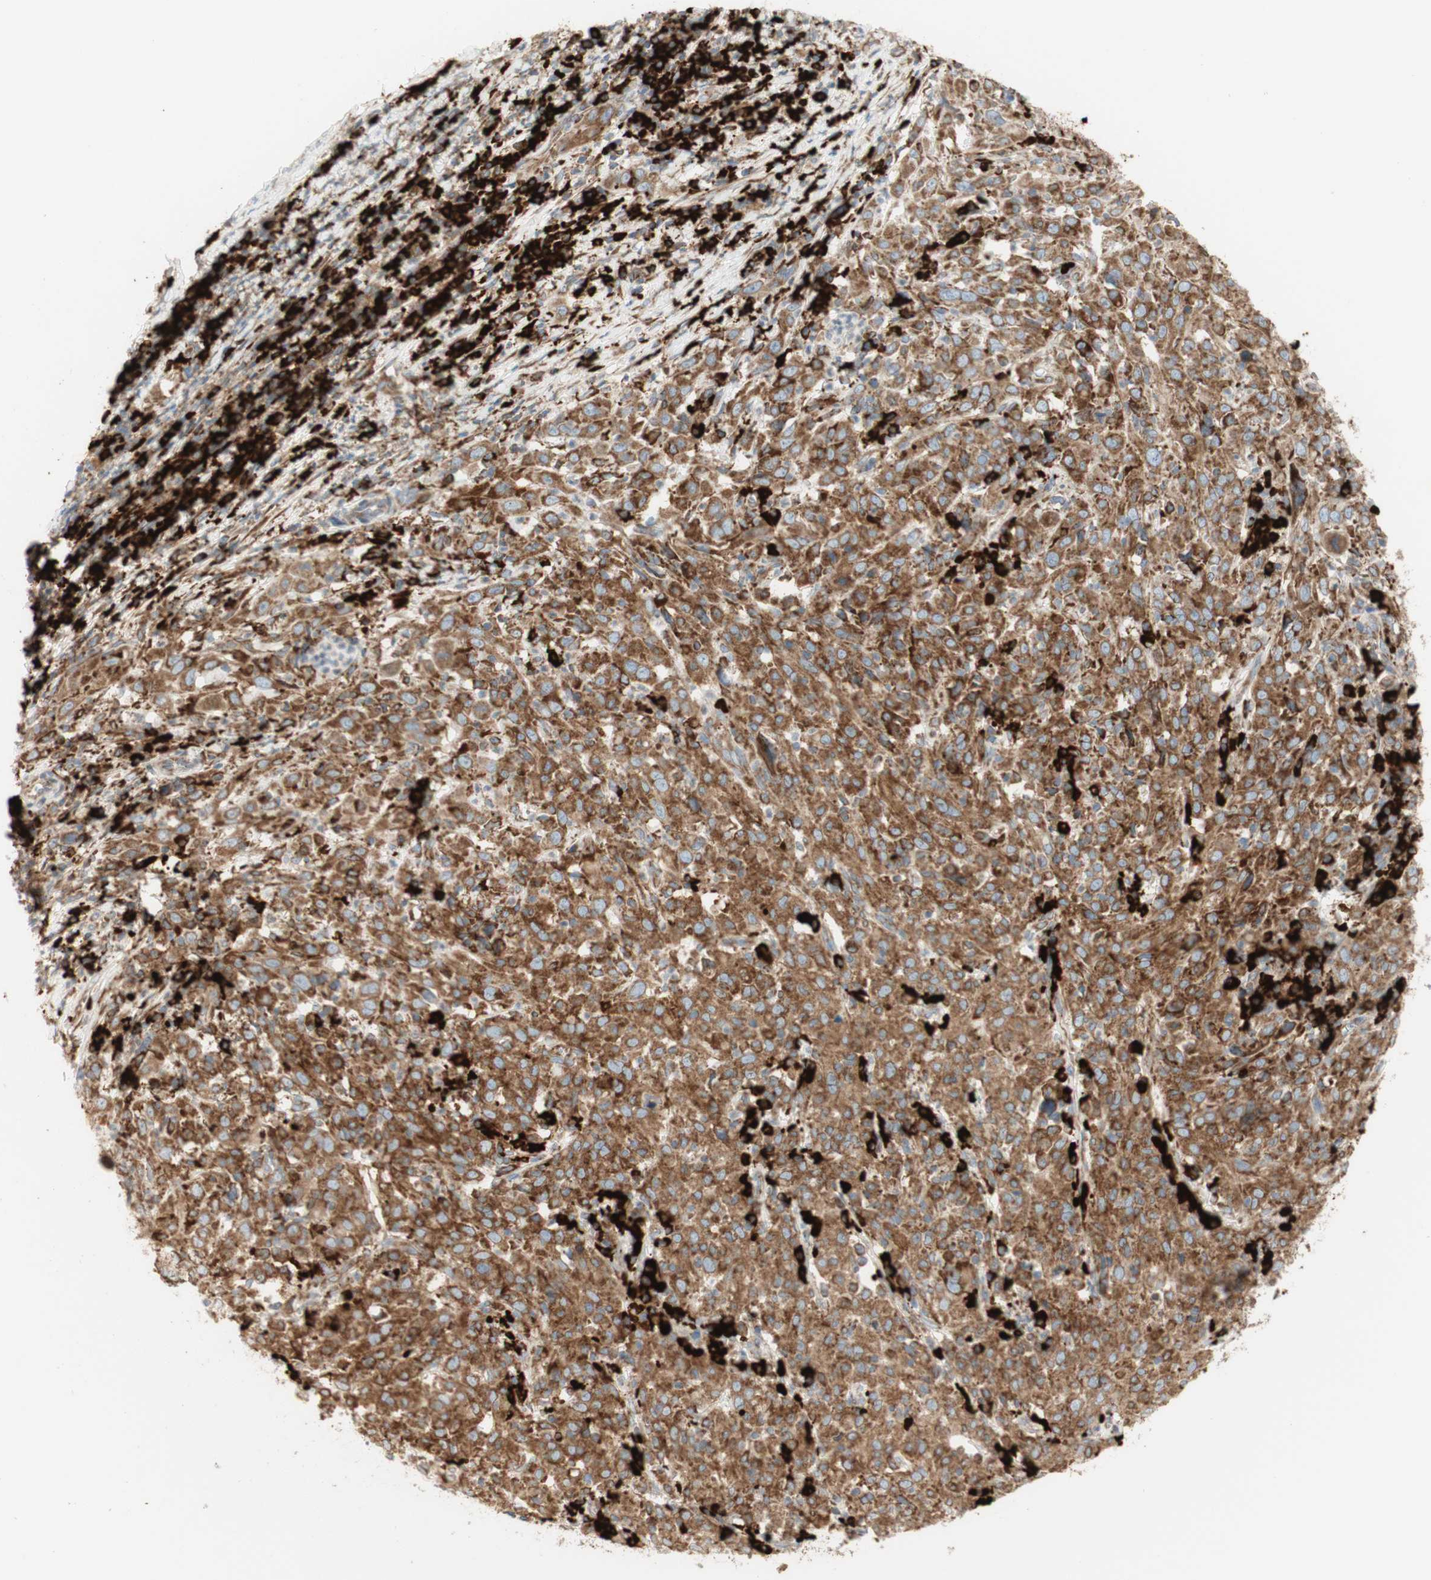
{"staining": {"intensity": "strong", "quantity": ">75%", "location": "cytoplasmic/membranous"}, "tissue": "cervical cancer", "cell_type": "Tumor cells", "image_type": "cancer", "snomed": [{"axis": "morphology", "description": "Squamous cell carcinoma, NOS"}, {"axis": "topography", "description": "Cervix"}], "caption": "Immunohistochemical staining of human cervical cancer displays high levels of strong cytoplasmic/membranous protein expression in about >75% of tumor cells. The staining was performed using DAB, with brown indicating positive protein expression. Nuclei are stained blue with hematoxylin.", "gene": "MANF", "patient": {"sex": "female", "age": 46}}